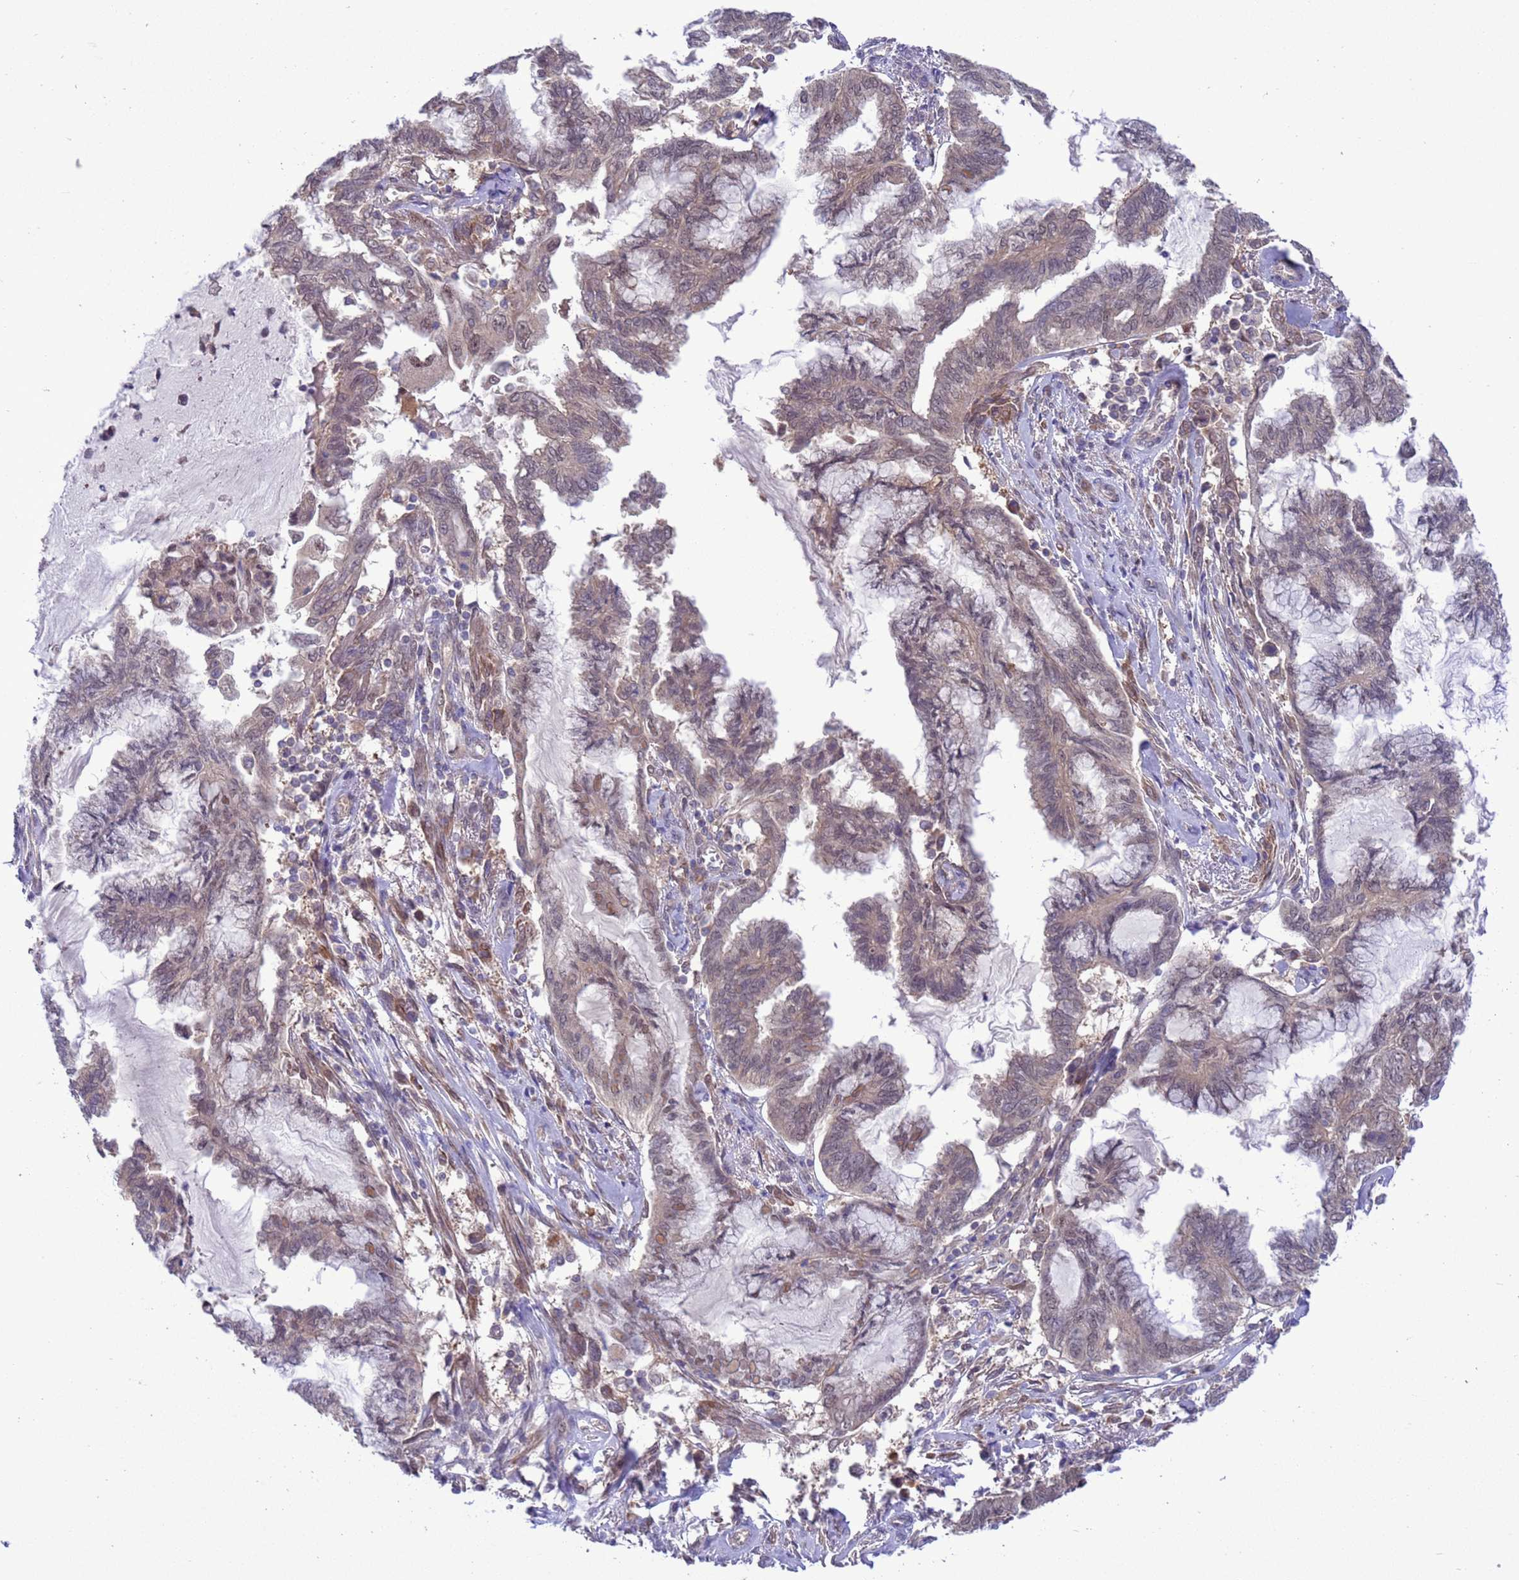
{"staining": {"intensity": "weak", "quantity": "25%-75%", "location": "nuclear"}, "tissue": "endometrial cancer", "cell_type": "Tumor cells", "image_type": "cancer", "snomed": [{"axis": "morphology", "description": "Adenocarcinoma, NOS"}, {"axis": "topography", "description": "Endometrium"}], "caption": "Protein expression analysis of endometrial cancer (adenocarcinoma) displays weak nuclear staining in about 25%-75% of tumor cells.", "gene": "ZNF461", "patient": {"sex": "female", "age": 86}}